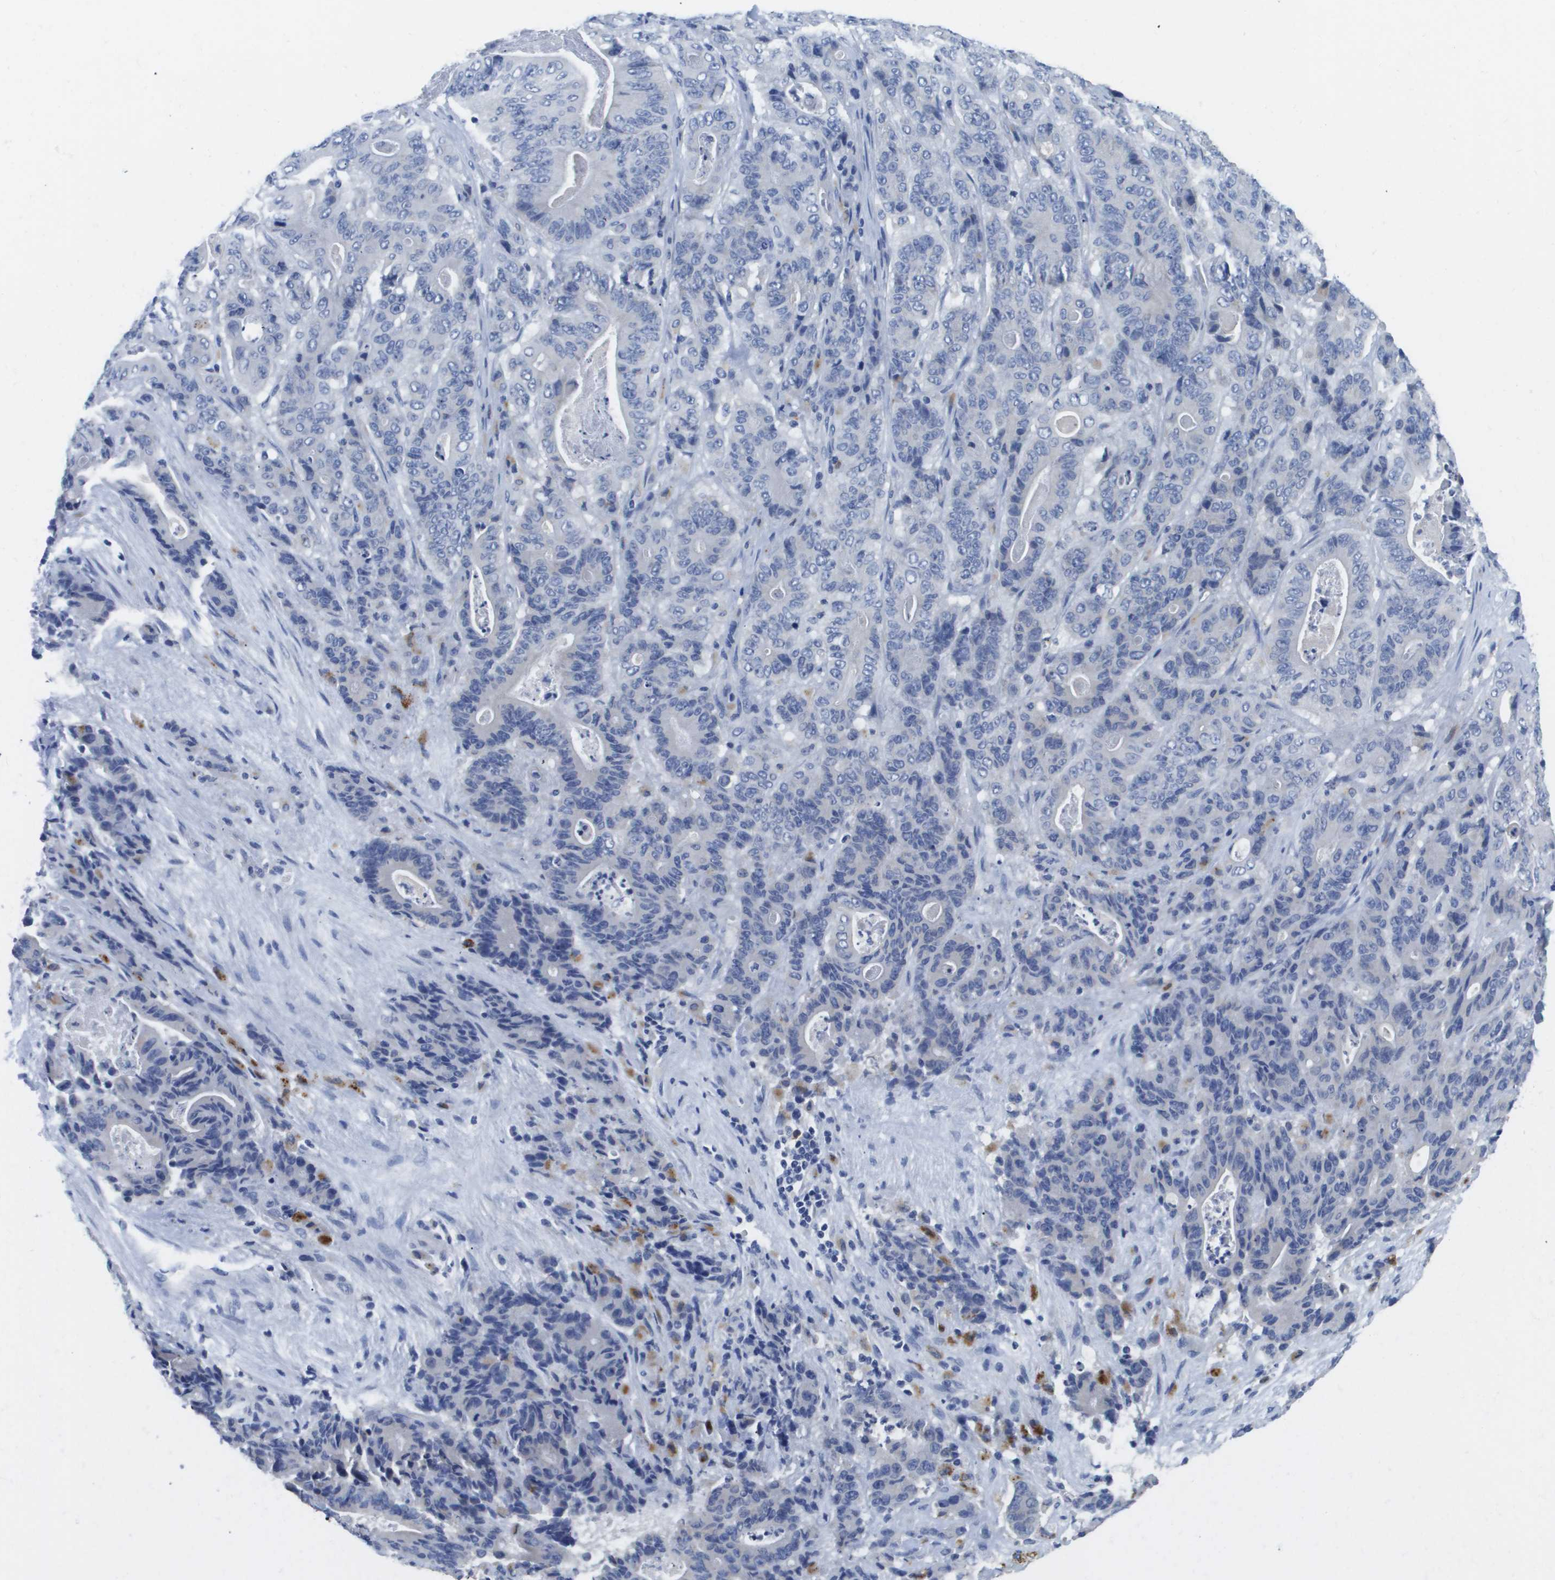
{"staining": {"intensity": "negative", "quantity": "none", "location": "none"}, "tissue": "stomach cancer", "cell_type": "Tumor cells", "image_type": "cancer", "snomed": [{"axis": "morphology", "description": "Adenocarcinoma, NOS"}, {"axis": "topography", "description": "Stomach"}], "caption": "High power microscopy image of an IHC micrograph of adenocarcinoma (stomach), revealing no significant expression in tumor cells. Brightfield microscopy of IHC stained with DAB (brown) and hematoxylin (blue), captured at high magnification.", "gene": "MS4A1", "patient": {"sex": "female", "age": 73}}